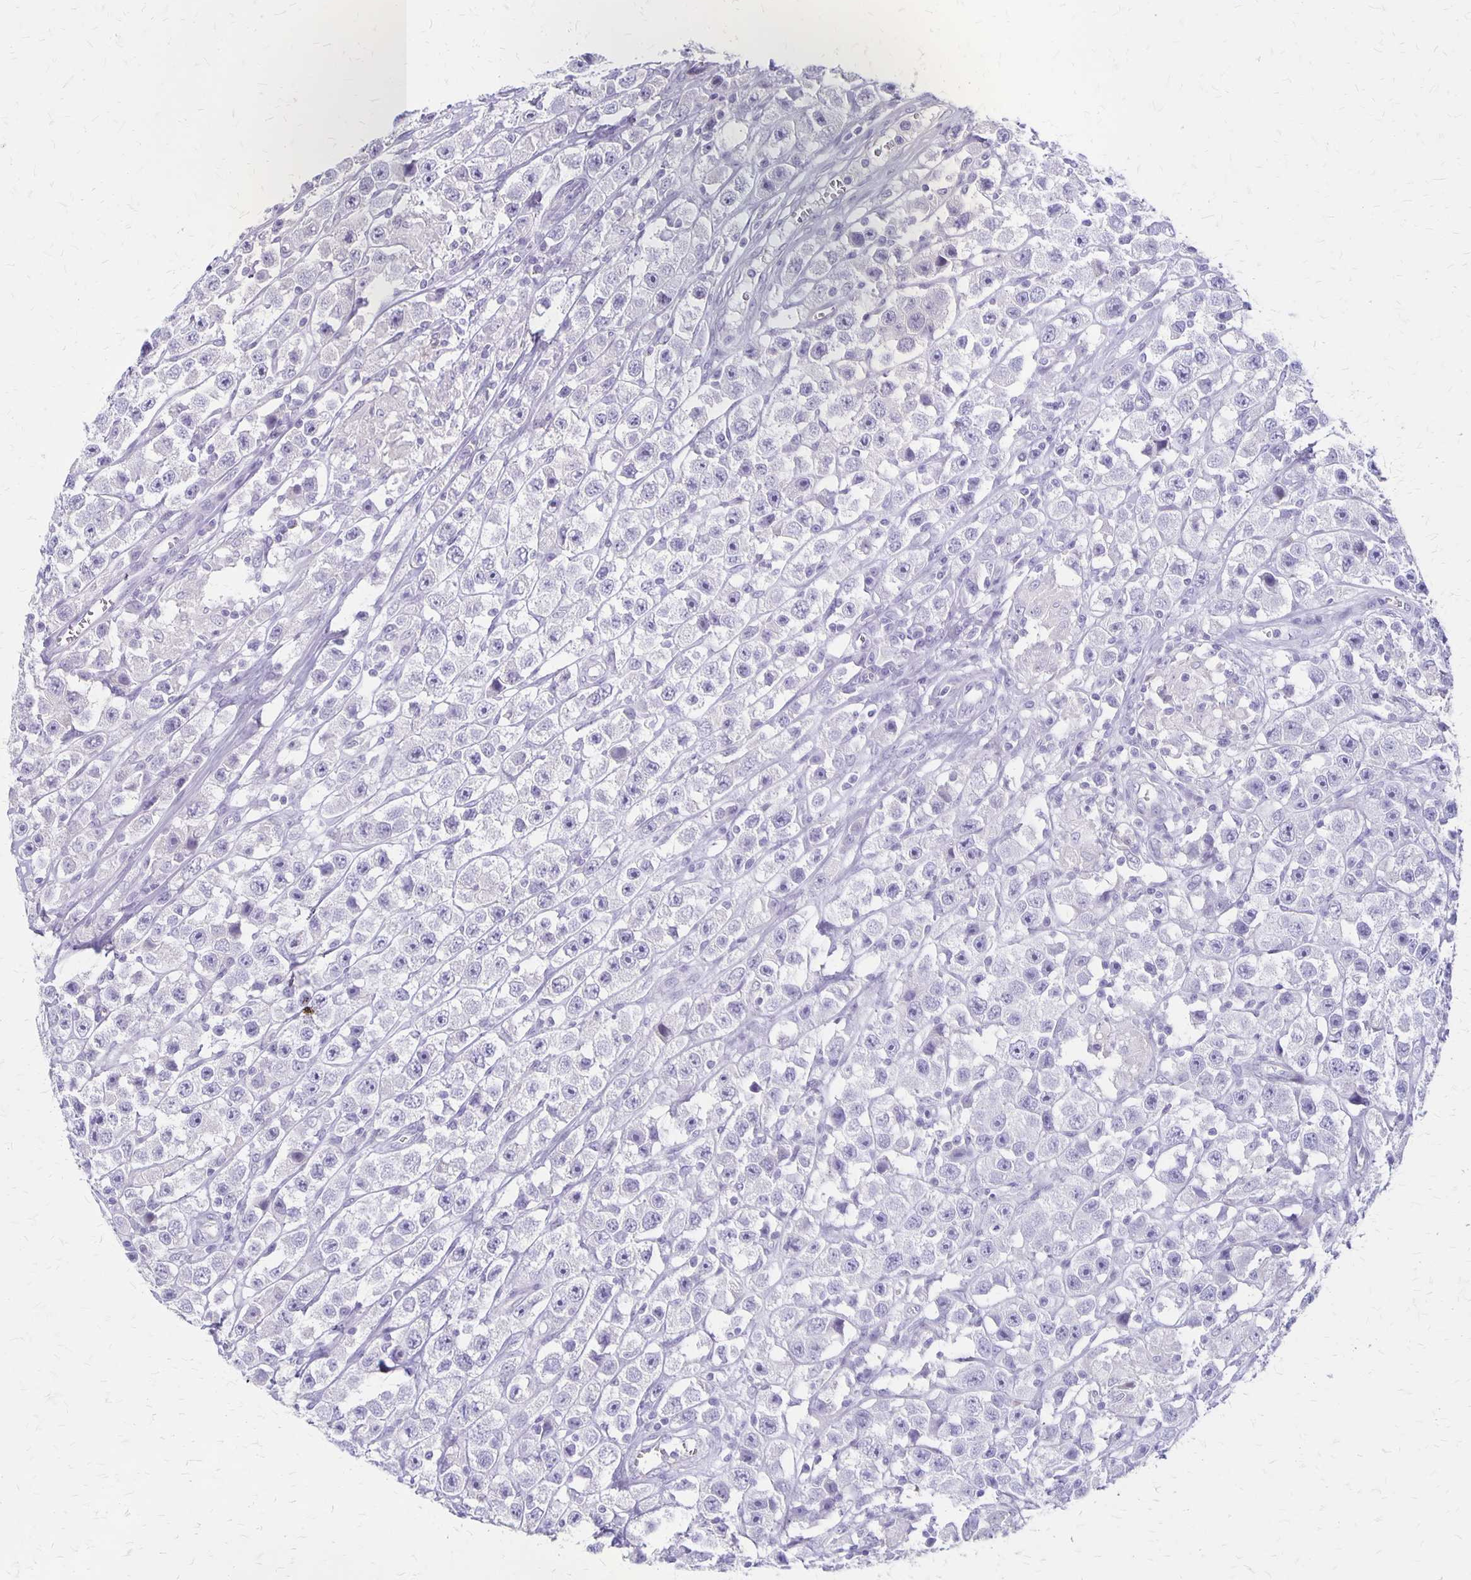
{"staining": {"intensity": "negative", "quantity": "none", "location": "none"}, "tissue": "testis cancer", "cell_type": "Tumor cells", "image_type": "cancer", "snomed": [{"axis": "morphology", "description": "Seminoma, NOS"}, {"axis": "topography", "description": "Testis"}], "caption": "An image of human testis cancer is negative for staining in tumor cells.", "gene": "HOMER1", "patient": {"sex": "male", "age": 45}}